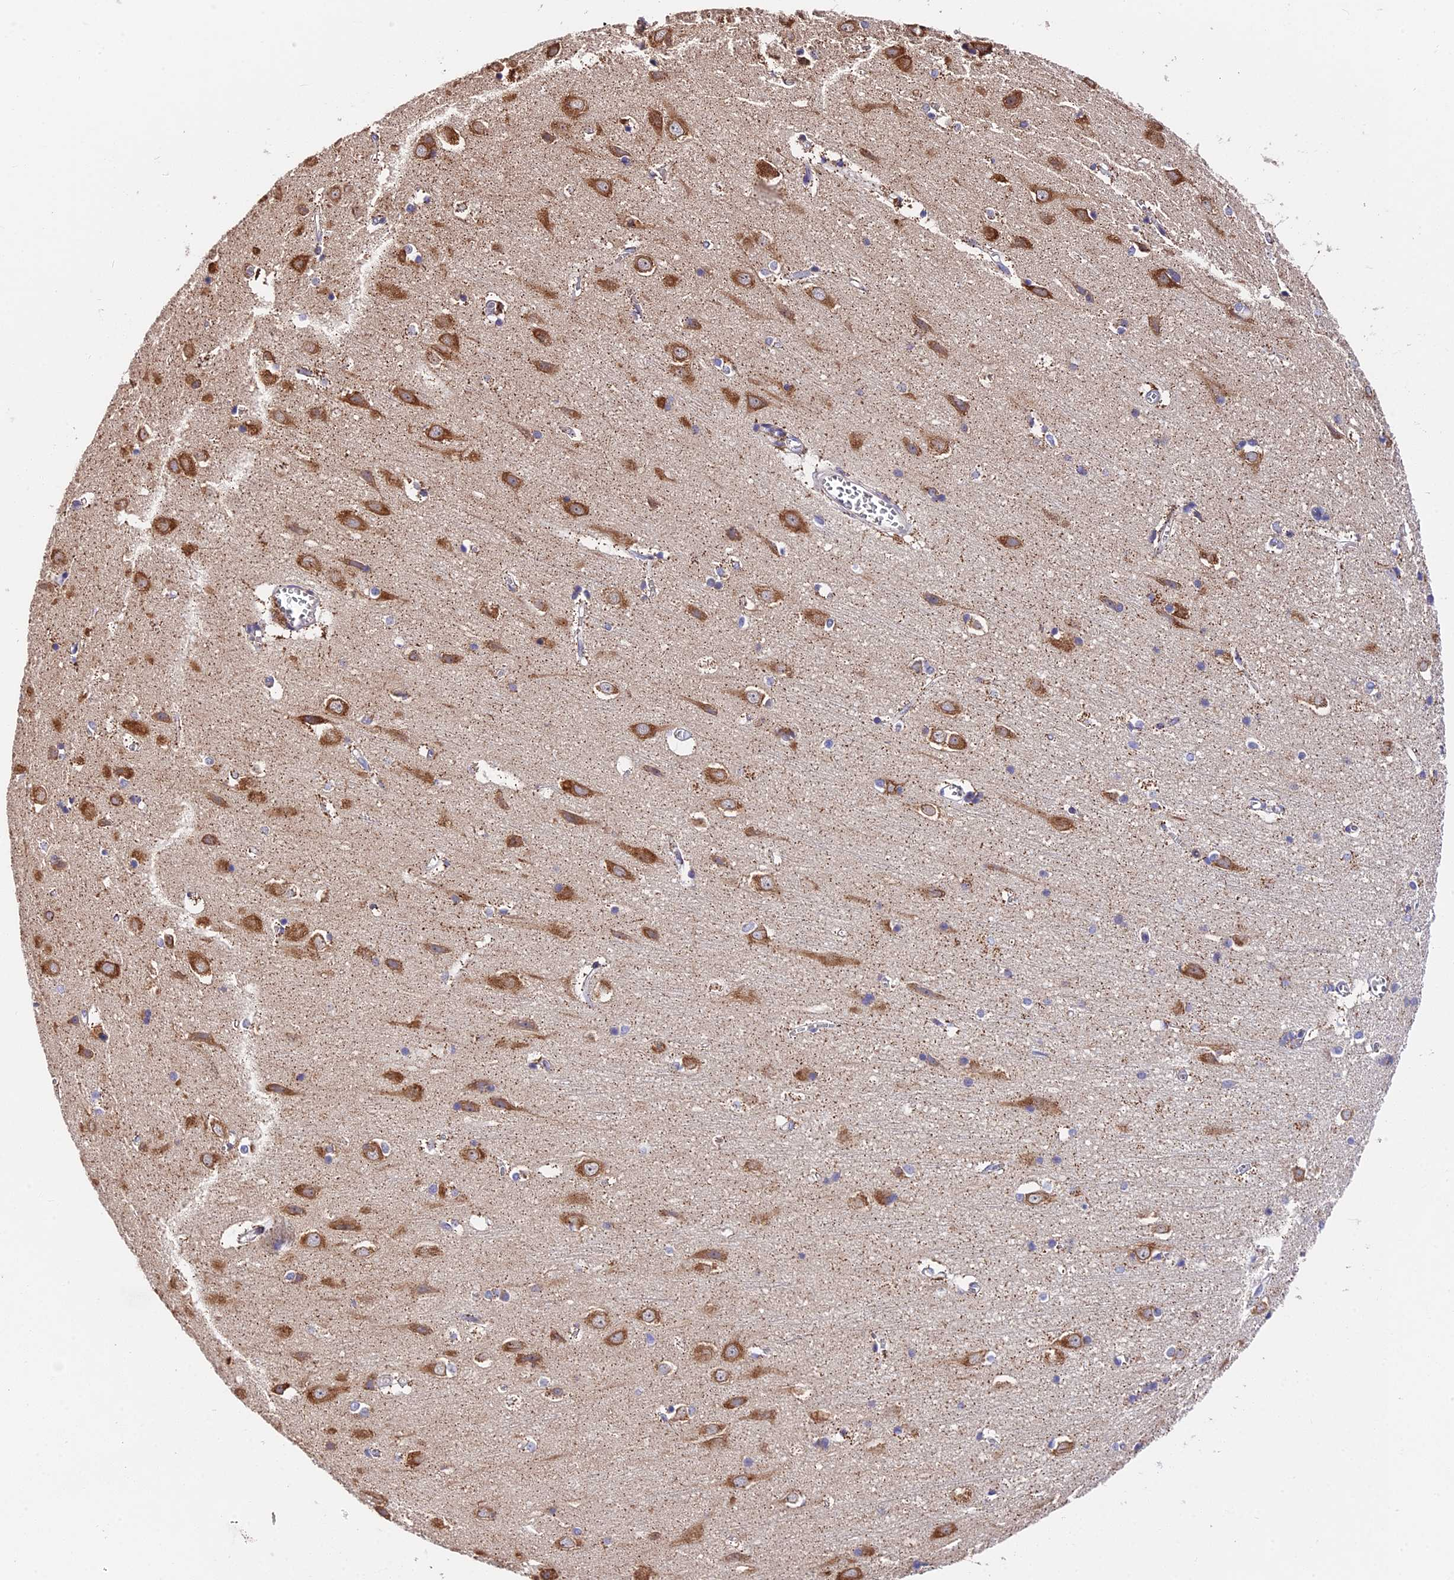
{"staining": {"intensity": "negative", "quantity": "none", "location": "none"}, "tissue": "cerebral cortex", "cell_type": "Endothelial cells", "image_type": "normal", "snomed": [{"axis": "morphology", "description": "Normal tissue, NOS"}, {"axis": "topography", "description": "Cerebral cortex"}], "caption": "A photomicrograph of cerebral cortex stained for a protein exhibits no brown staining in endothelial cells.", "gene": "TRMT1", "patient": {"sex": "male", "age": 54}}